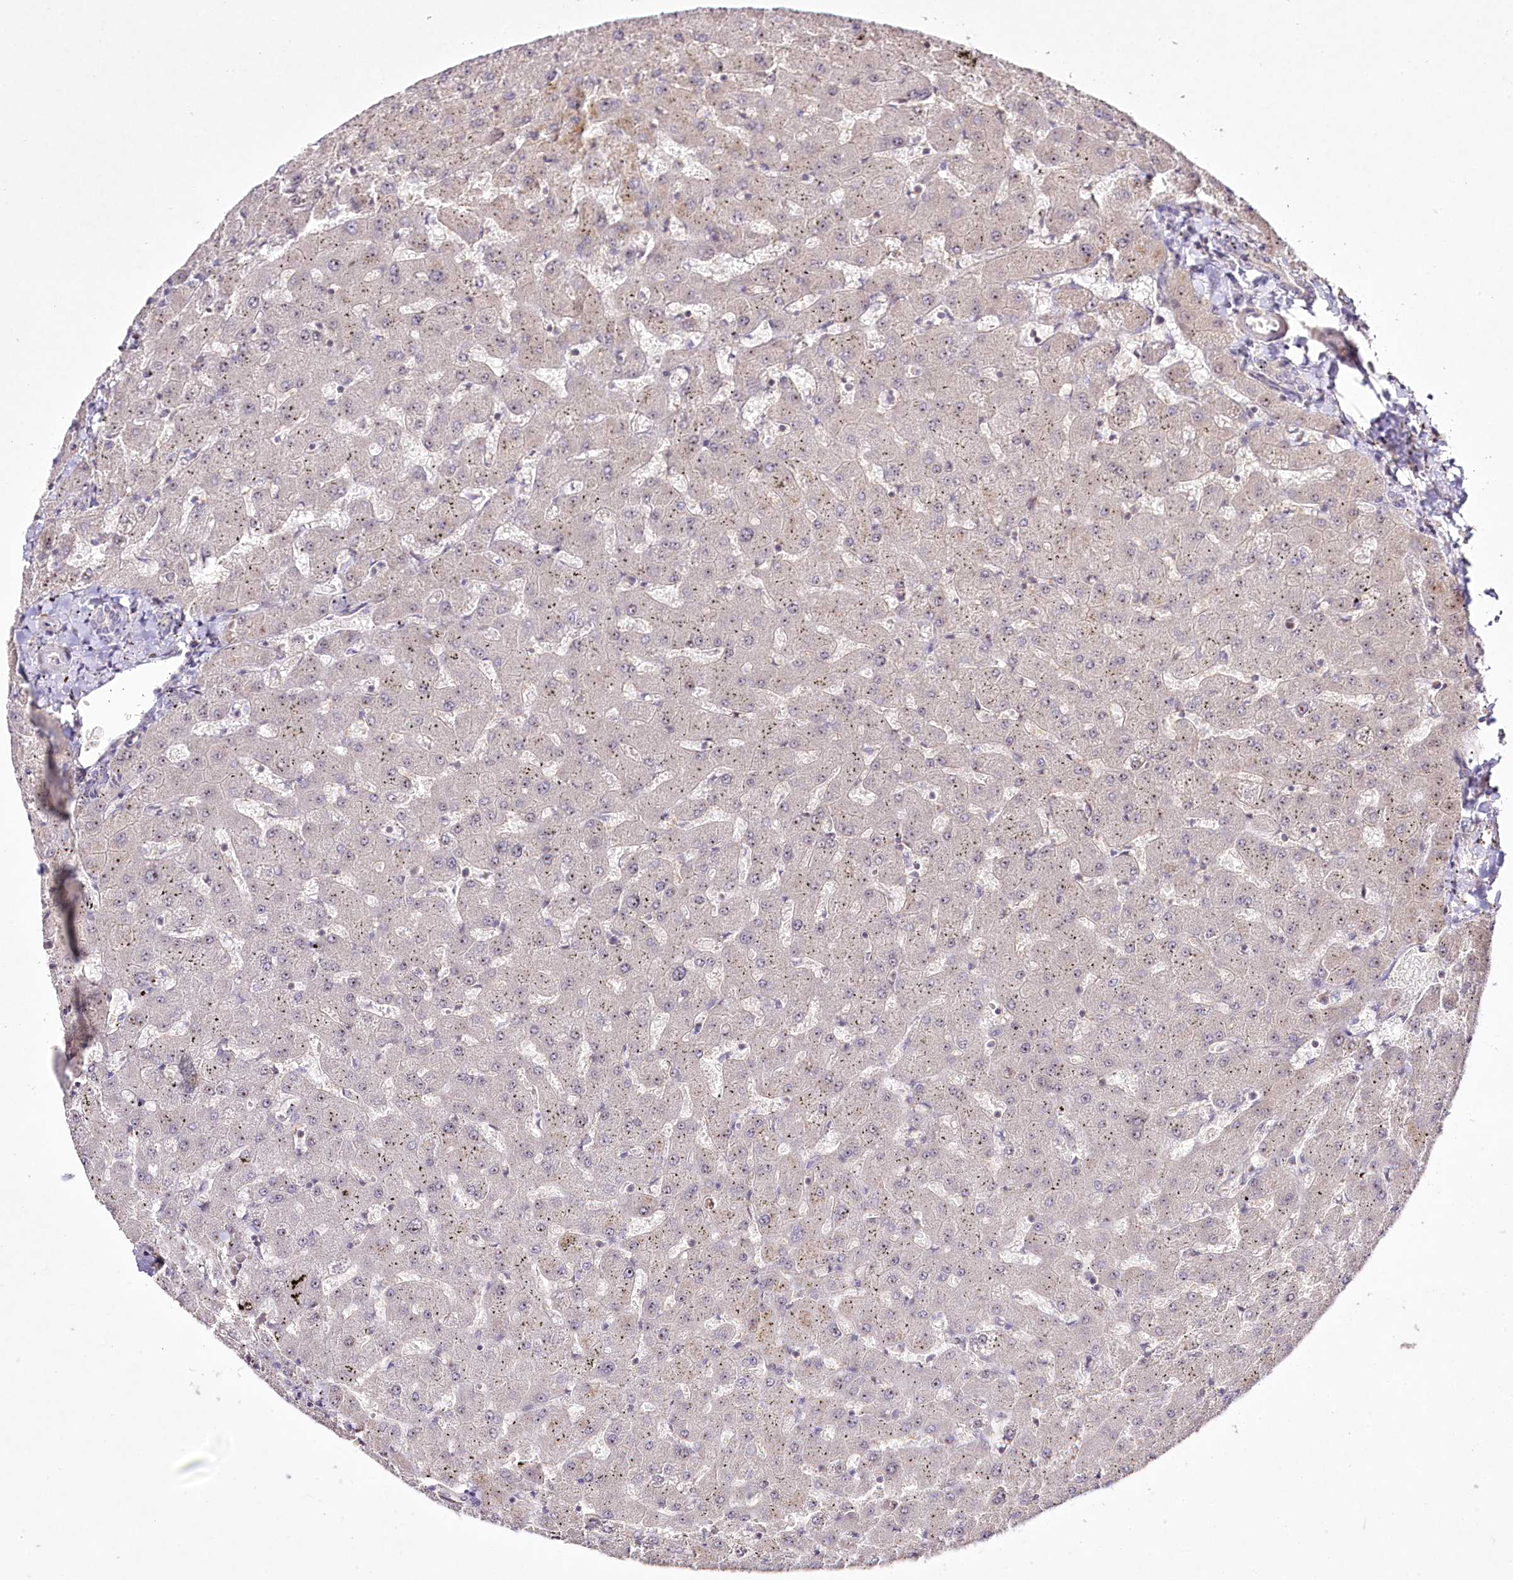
{"staining": {"intensity": "negative", "quantity": "none", "location": "none"}, "tissue": "liver", "cell_type": "Cholangiocytes", "image_type": "normal", "snomed": [{"axis": "morphology", "description": "Normal tissue, NOS"}, {"axis": "topography", "description": "Liver"}], "caption": "Liver was stained to show a protein in brown. There is no significant expression in cholangiocytes. Brightfield microscopy of immunohistochemistry stained with DAB (brown) and hematoxylin (blue), captured at high magnification.", "gene": "CCDC59", "patient": {"sex": "female", "age": 63}}